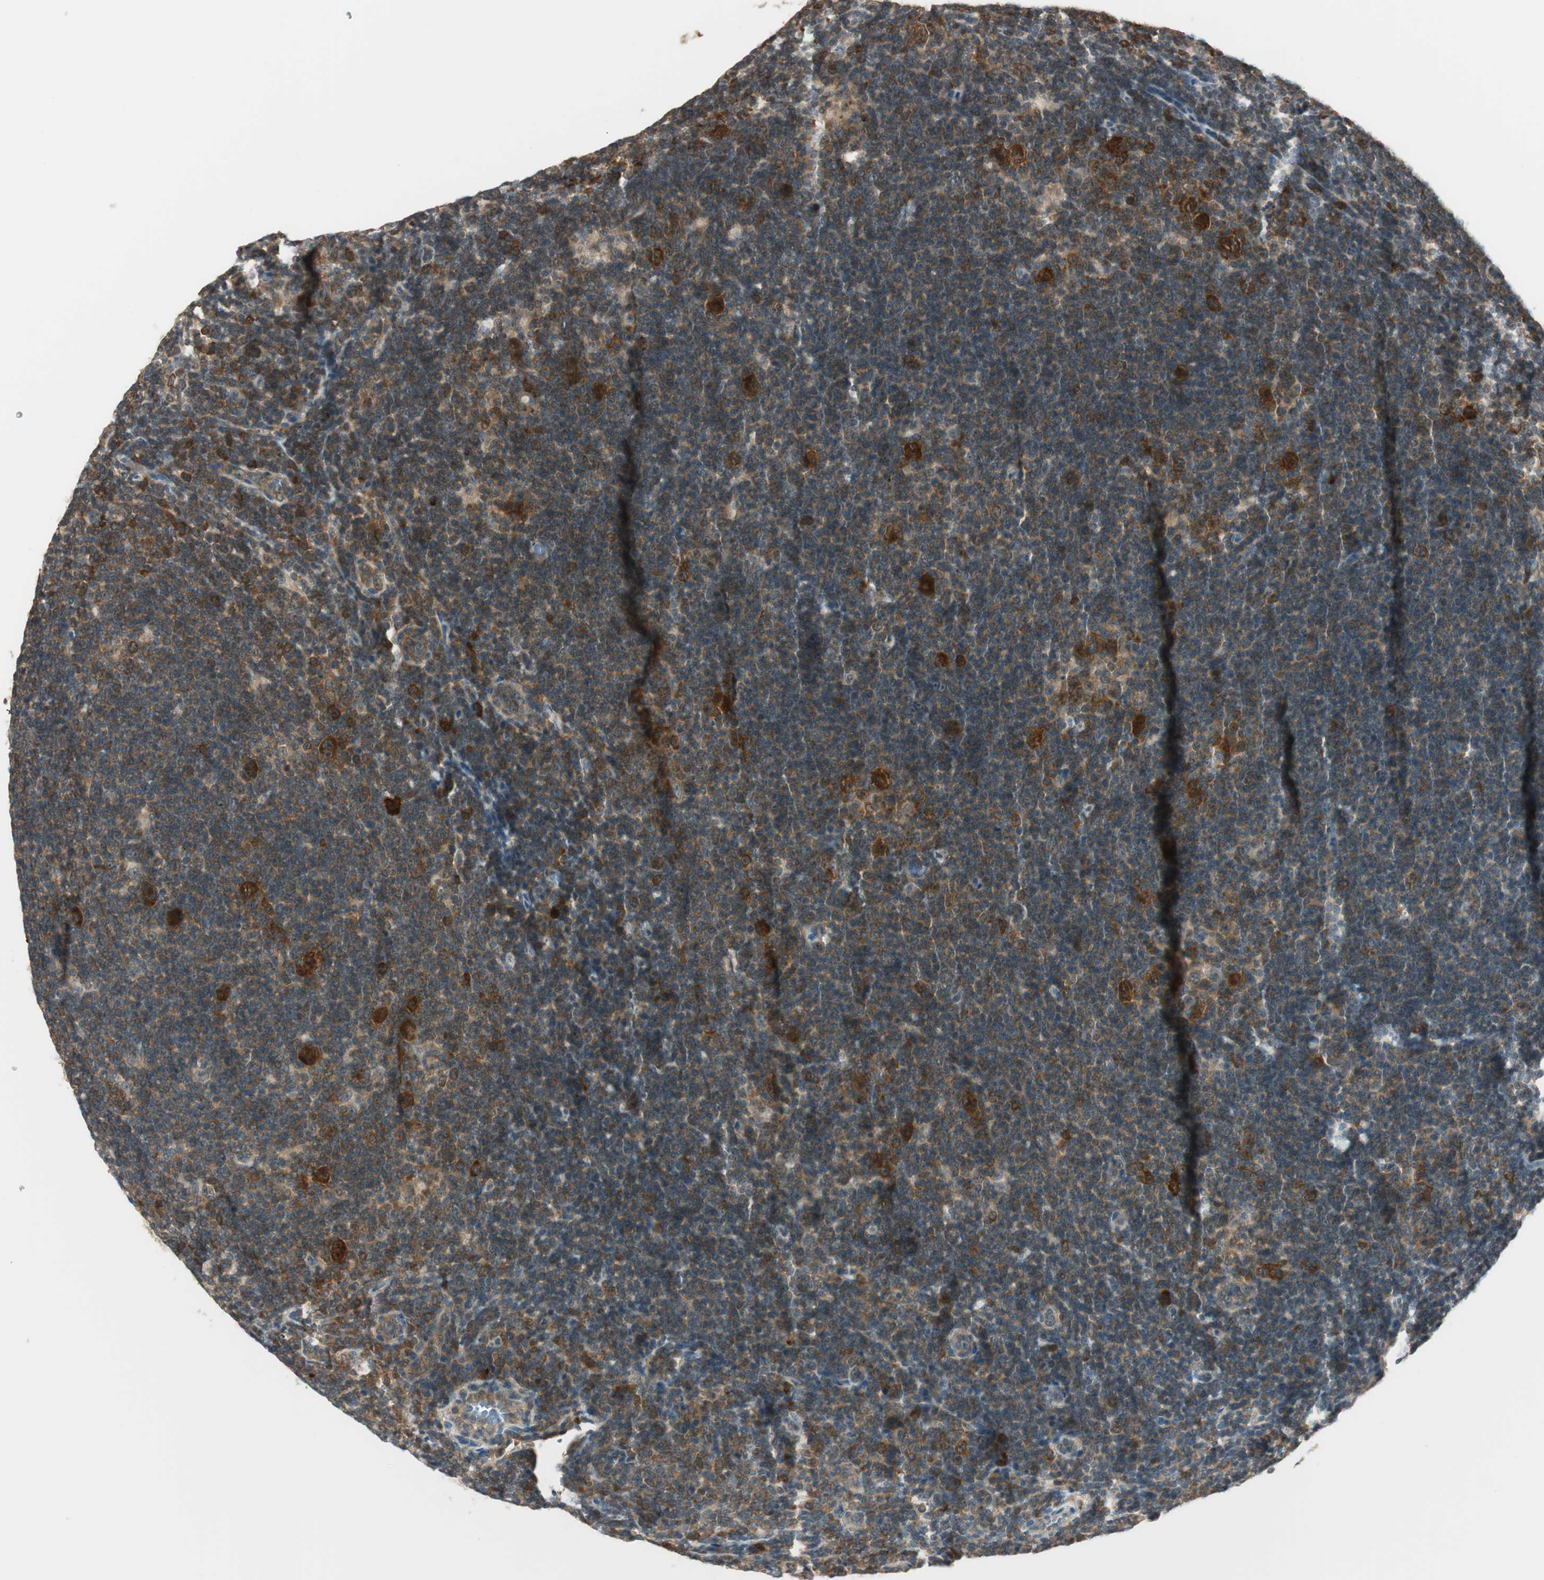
{"staining": {"intensity": "strong", "quantity": ">75%", "location": "cytoplasmic/membranous"}, "tissue": "lymphoma", "cell_type": "Tumor cells", "image_type": "cancer", "snomed": [{"axis": "morphology", "description": "Hodgkin's disease, NOS"}, {"axis": "topography", "description": "Lymph node"}], "caption": "Strong cytoplasmic/membranous positivity is seen in about >75% of tumor cells in Hodgkin's disease.", "gene": "IPO5", "patient": {"sex": "female", "age": 57}}